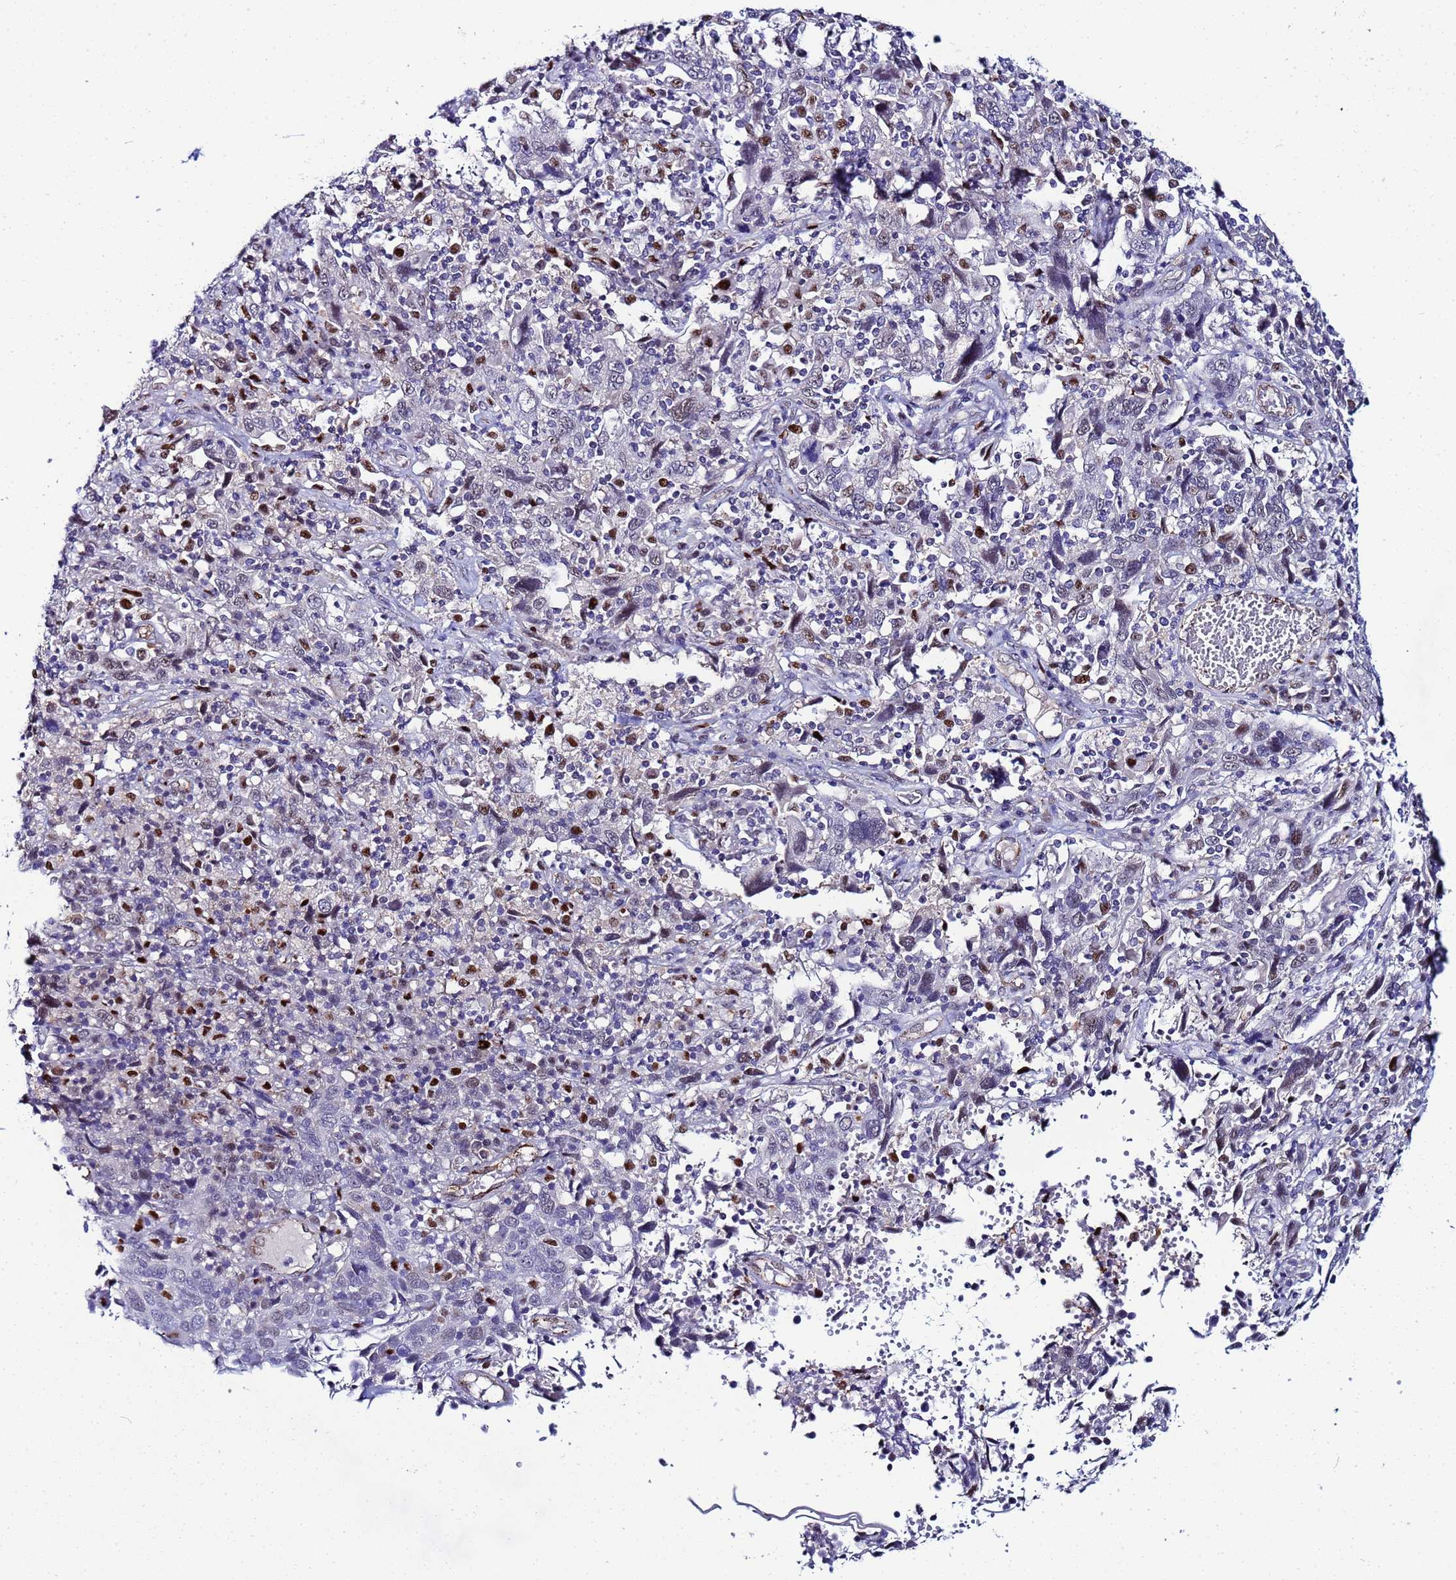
{"staining": {"intensity": "negative", "quantity": "none", "location": "none"}, "tissue": "cervical cancer", "cell_type": "Tumor cells", "image_type": "cancer", "snomed": [{"axis": "morphology", "description": "Squamous cell carcinoma, NOS"}, {"axis": "topography", "description": "Cervix"}], "caption": "Squamous cell carcinoma (cervical) stained for a protein using immunohistochemistry (IHC) demonstrates no expression tumor cells.", "gene": "SLC25A37", "patient": {"sex": "female", "age": 46}}